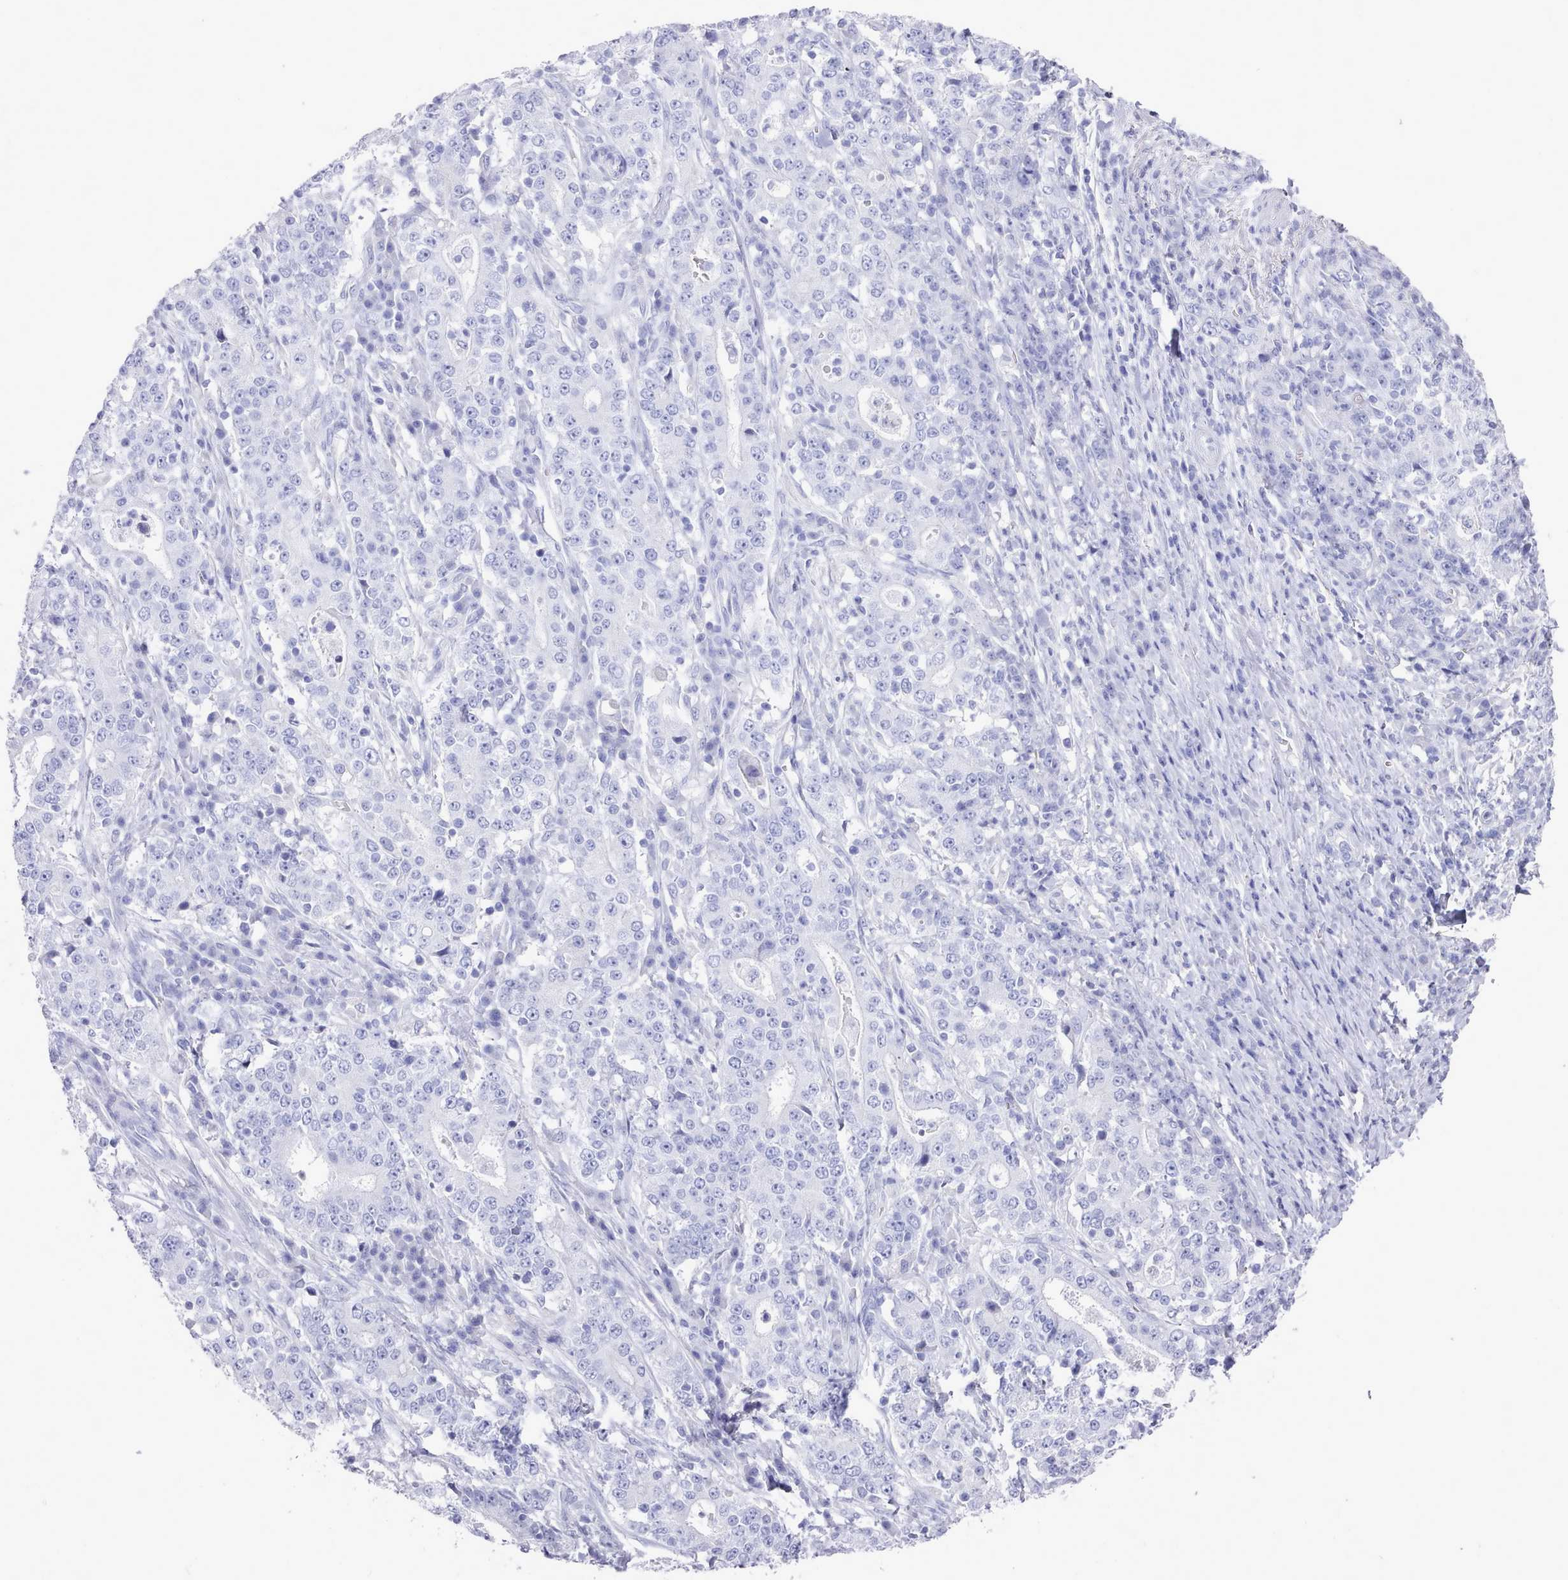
{"staining": {"intensity": "negative", "quantity": "none", "location": "none"}, "tissue": "stomach cancer", "cell_type": "Tumor cells", "image_type": "cancer", "snomed": [{"axis": "morphology", "description": "Normal tissue, NOS"}, {"axis": "morphology", "description": "Adenocarcinoma, NOS"}, {"axis": "topography", "description": "Stomach, upper"}, {"axis": "topography", "description": "Stomach"}], "caption": "This is an immunohistochemistry (IHC) image of human stomach cancer. There is no positivity in tumor cells.", "gene": "LRRC37A", "patient": {"sex": "male", "age": 59}}